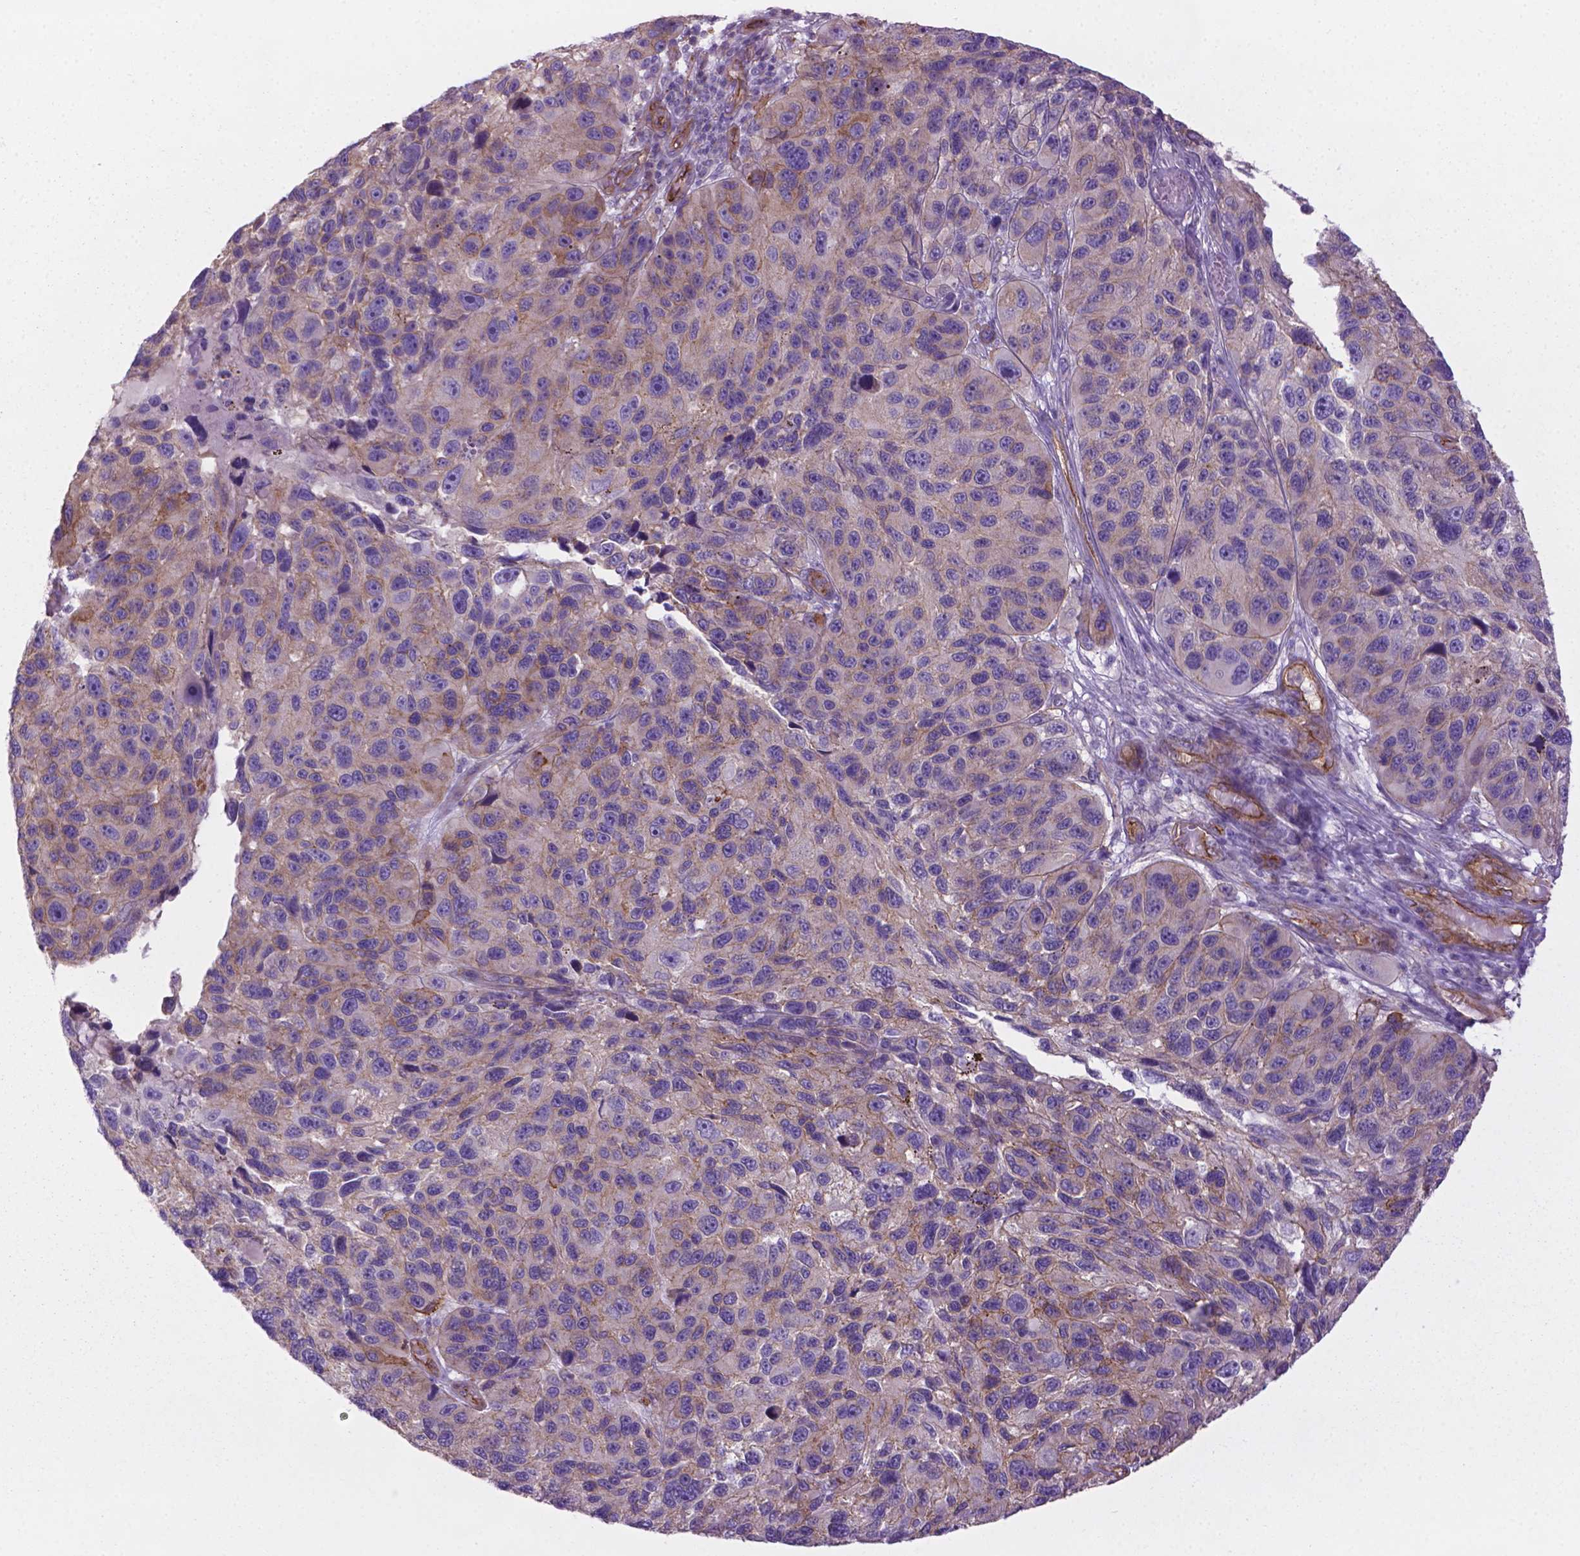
{"staining": {"intensity": "weak", "quantity": "<25%", "location": "cytoplasmic/membranous"}, "tissue": "melanoma", "cell_type": "Tumor cells", "image_type": "cancer", "snomed": [{"axis": "morphology", "description": "Malignant melanoma, NOS"}, {"axis": "topography", "description": "Skin"}], "caption": "Tumor cells are negative for protein expression in human melanoma. The staining is performed using DAB brown chromogen with nuclei counter-stained in using hematoxylin.", "gene": "TENT5A", "patient": {"sex": "male", "age": 53}}